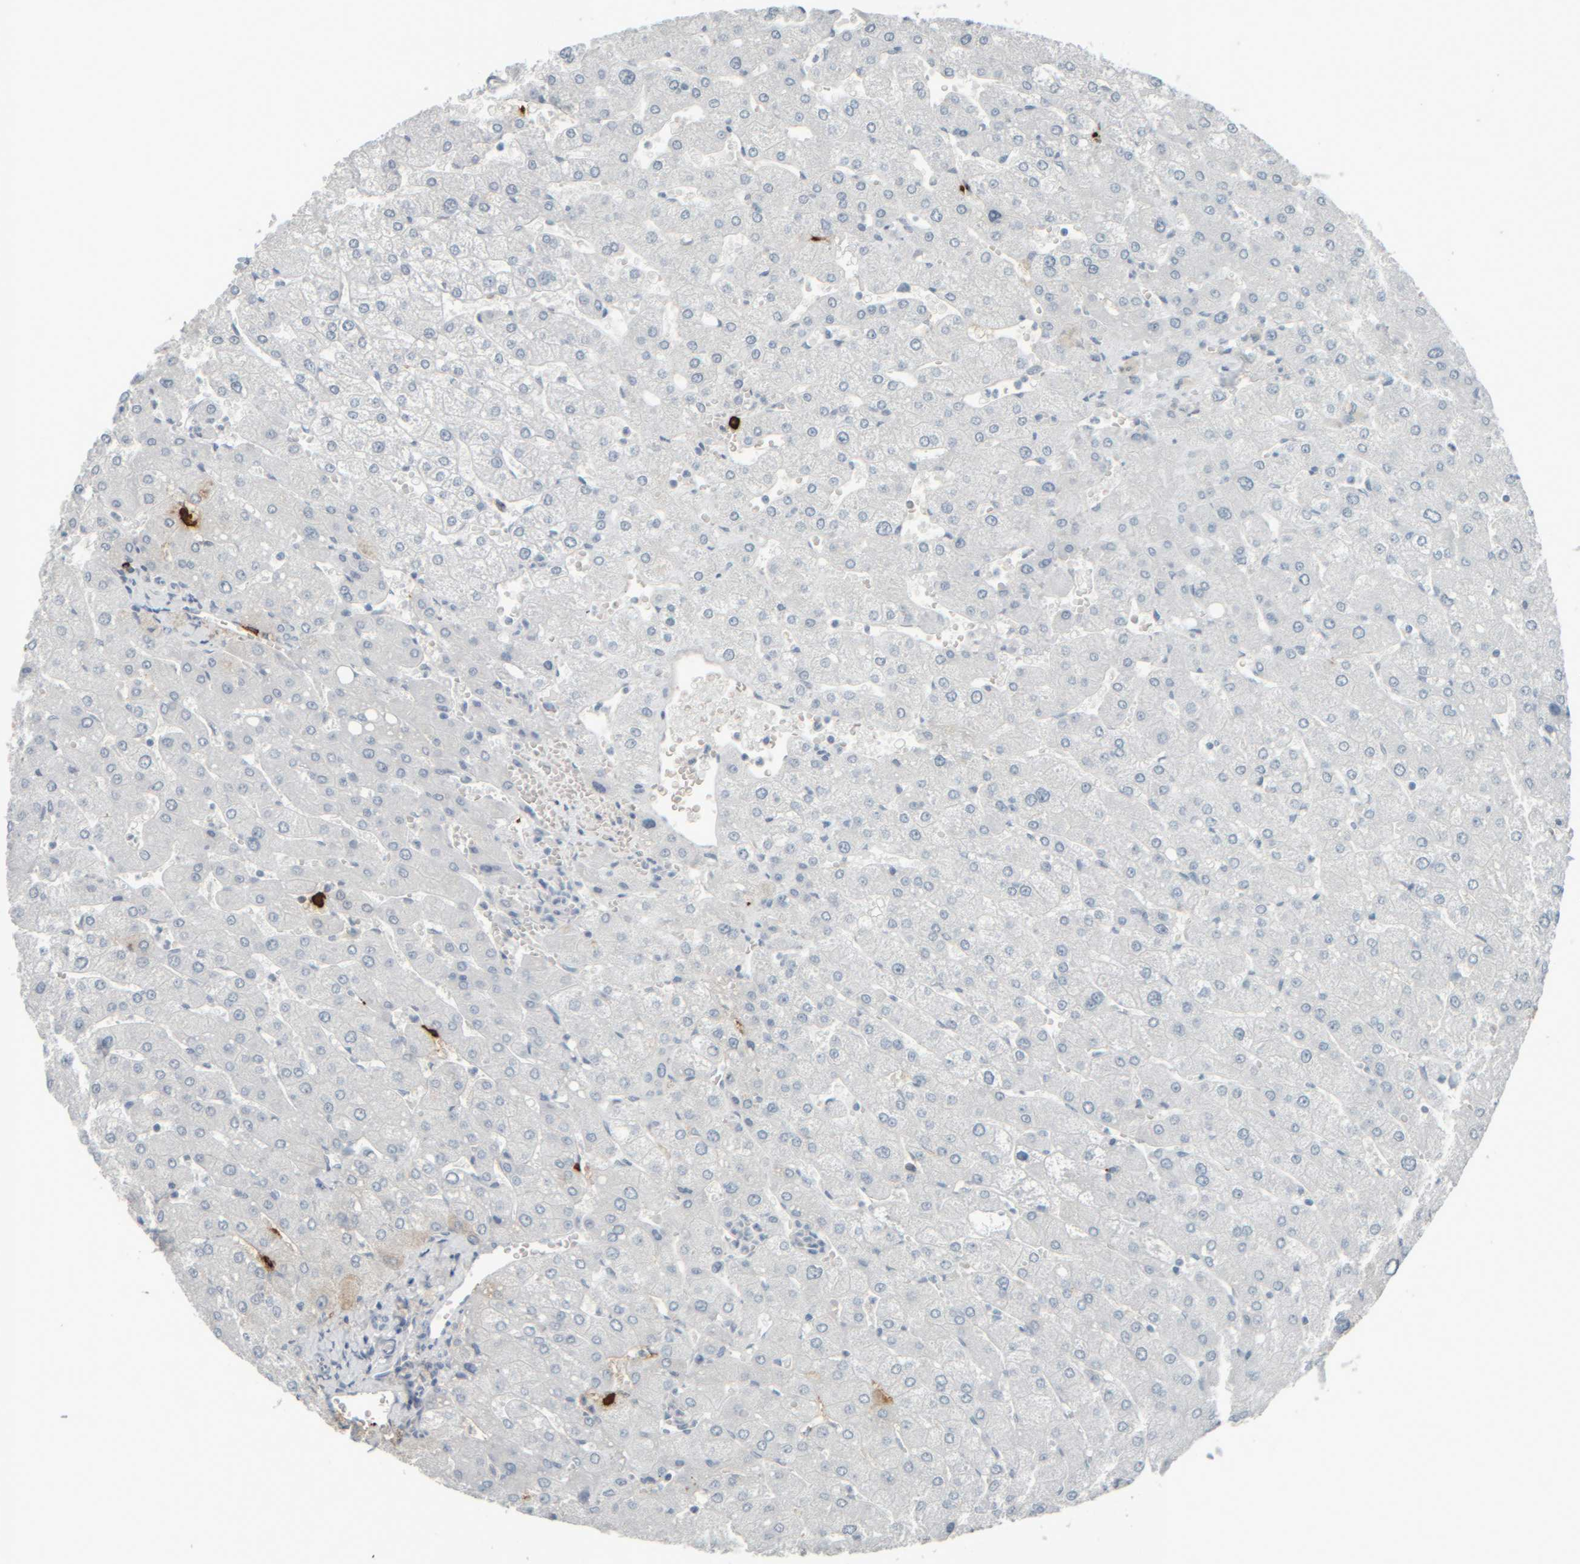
{"staining": {"intensity": "negative", "quantity": "none", "location": "none"}, "tissue": "liver", "cell_type": "Cholangiocytes", "image_type": "normal", "snomed": [{"axis": "morphology", "description": "Normal tissue, NOS"}, {"axis": "topography", "description": "Liver"}], "caption": "Unremarkable liver was stained to show a protein in brown. There is no significant staining in cholangiocytes. Nuclei are stained in blue.", "gene": "TPSAB1", "patient": {"sex": "male", "age": 55}}